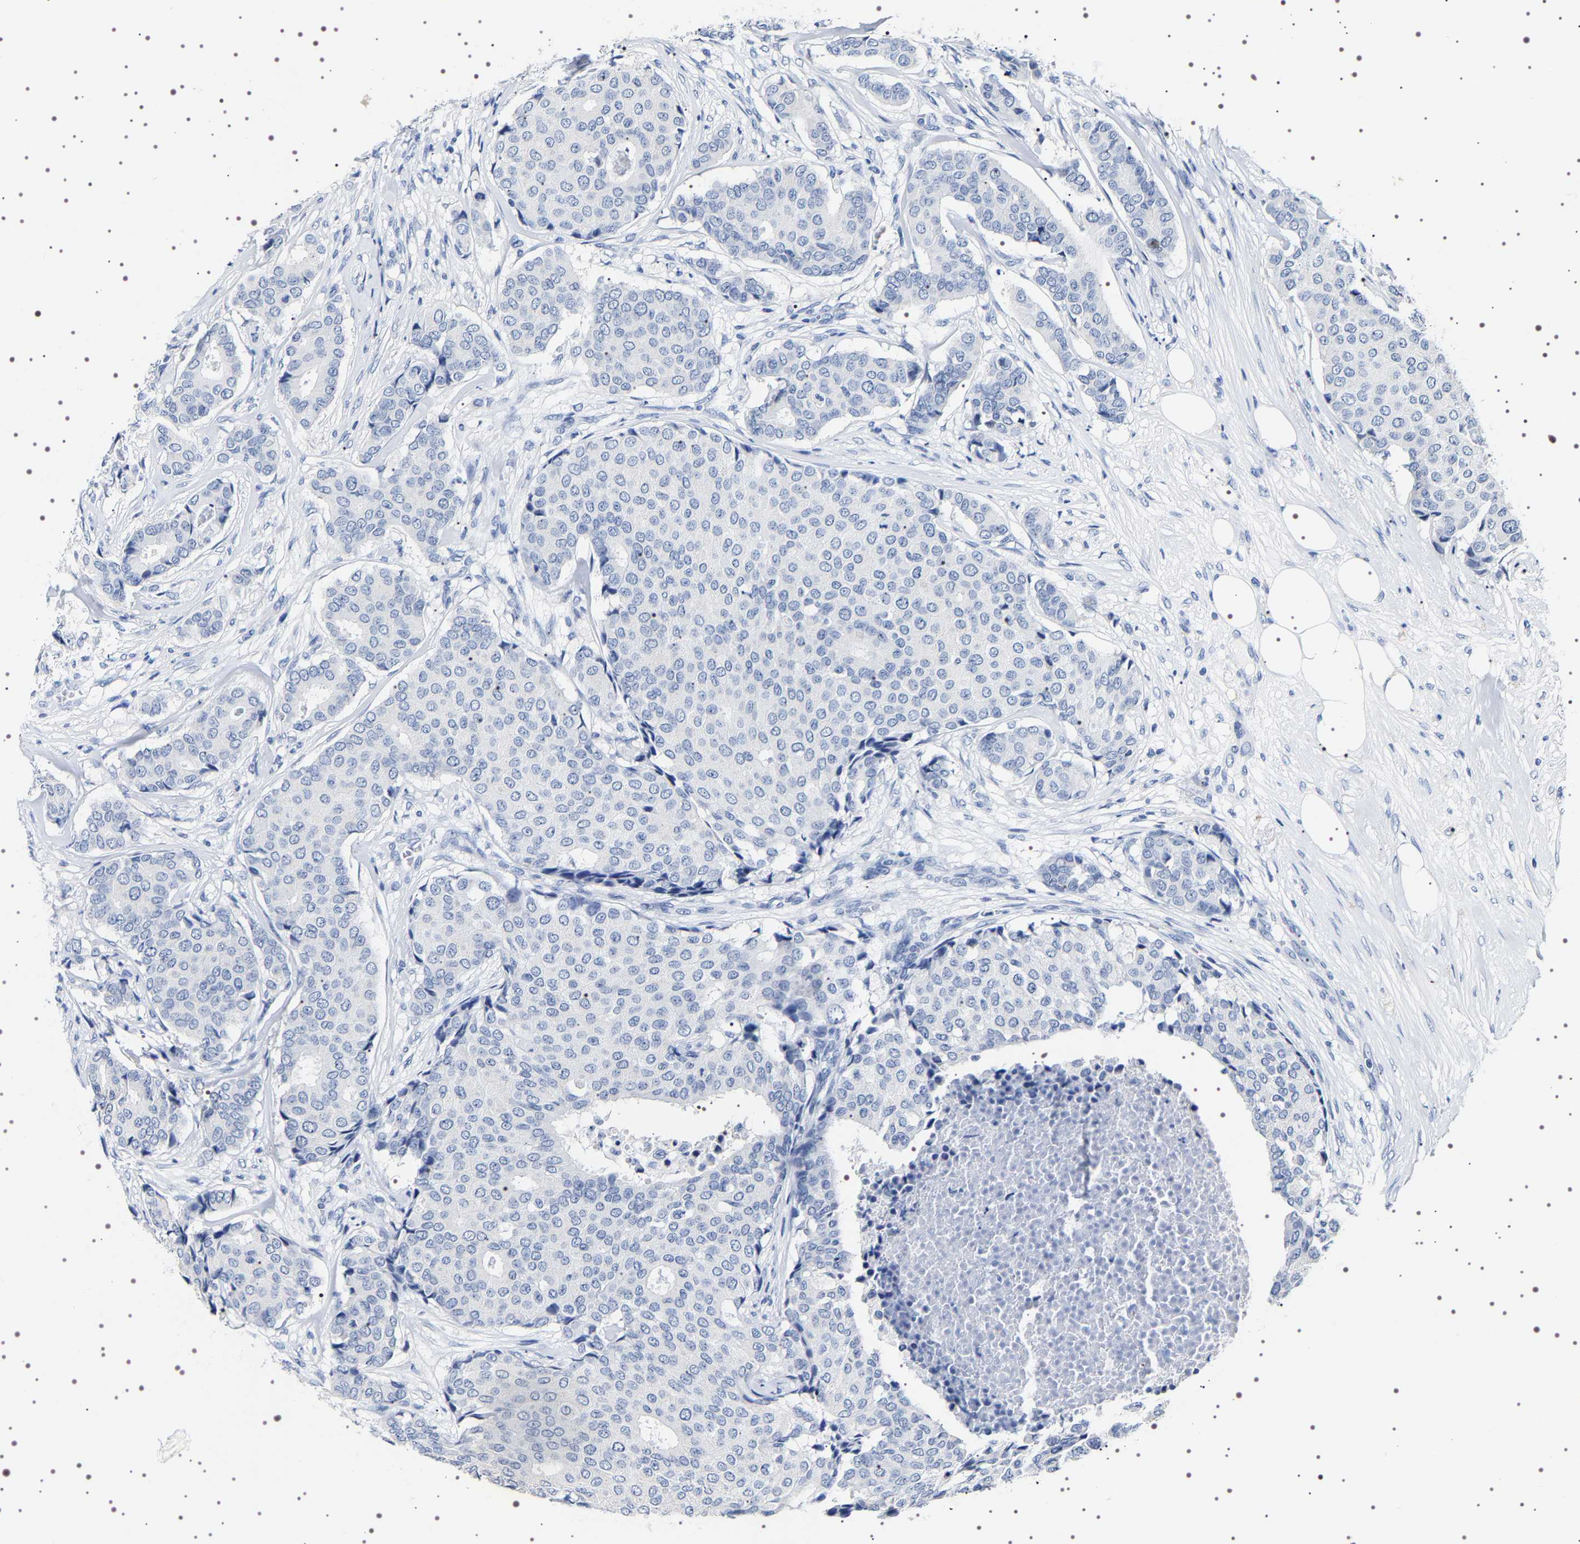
{"staining": {"intensity": "negative", "quantity": "none", "location": "none"}, "tissue": "breast cancer", "cell_type": "Tumor cells", "image_type": "cancer", "snomed": [{"axis": "morphology", "description": "Duct carcinoma"}, {"axis": "topography", "description": "Breast"}], "caption": "Immunohistochemistry micrograph of breast cancer stained for a protein (brown), which displays no staining in tumor cells. The staining was performed using DAB (3,3'-diaminobenzidine) to visualize the protein expression in brown, while the nuclei were stained in blue with hematoxylin (Magnification: 20x).", "gene": "UBQLN3", "patient": {"sex": "female", "age": 75}}